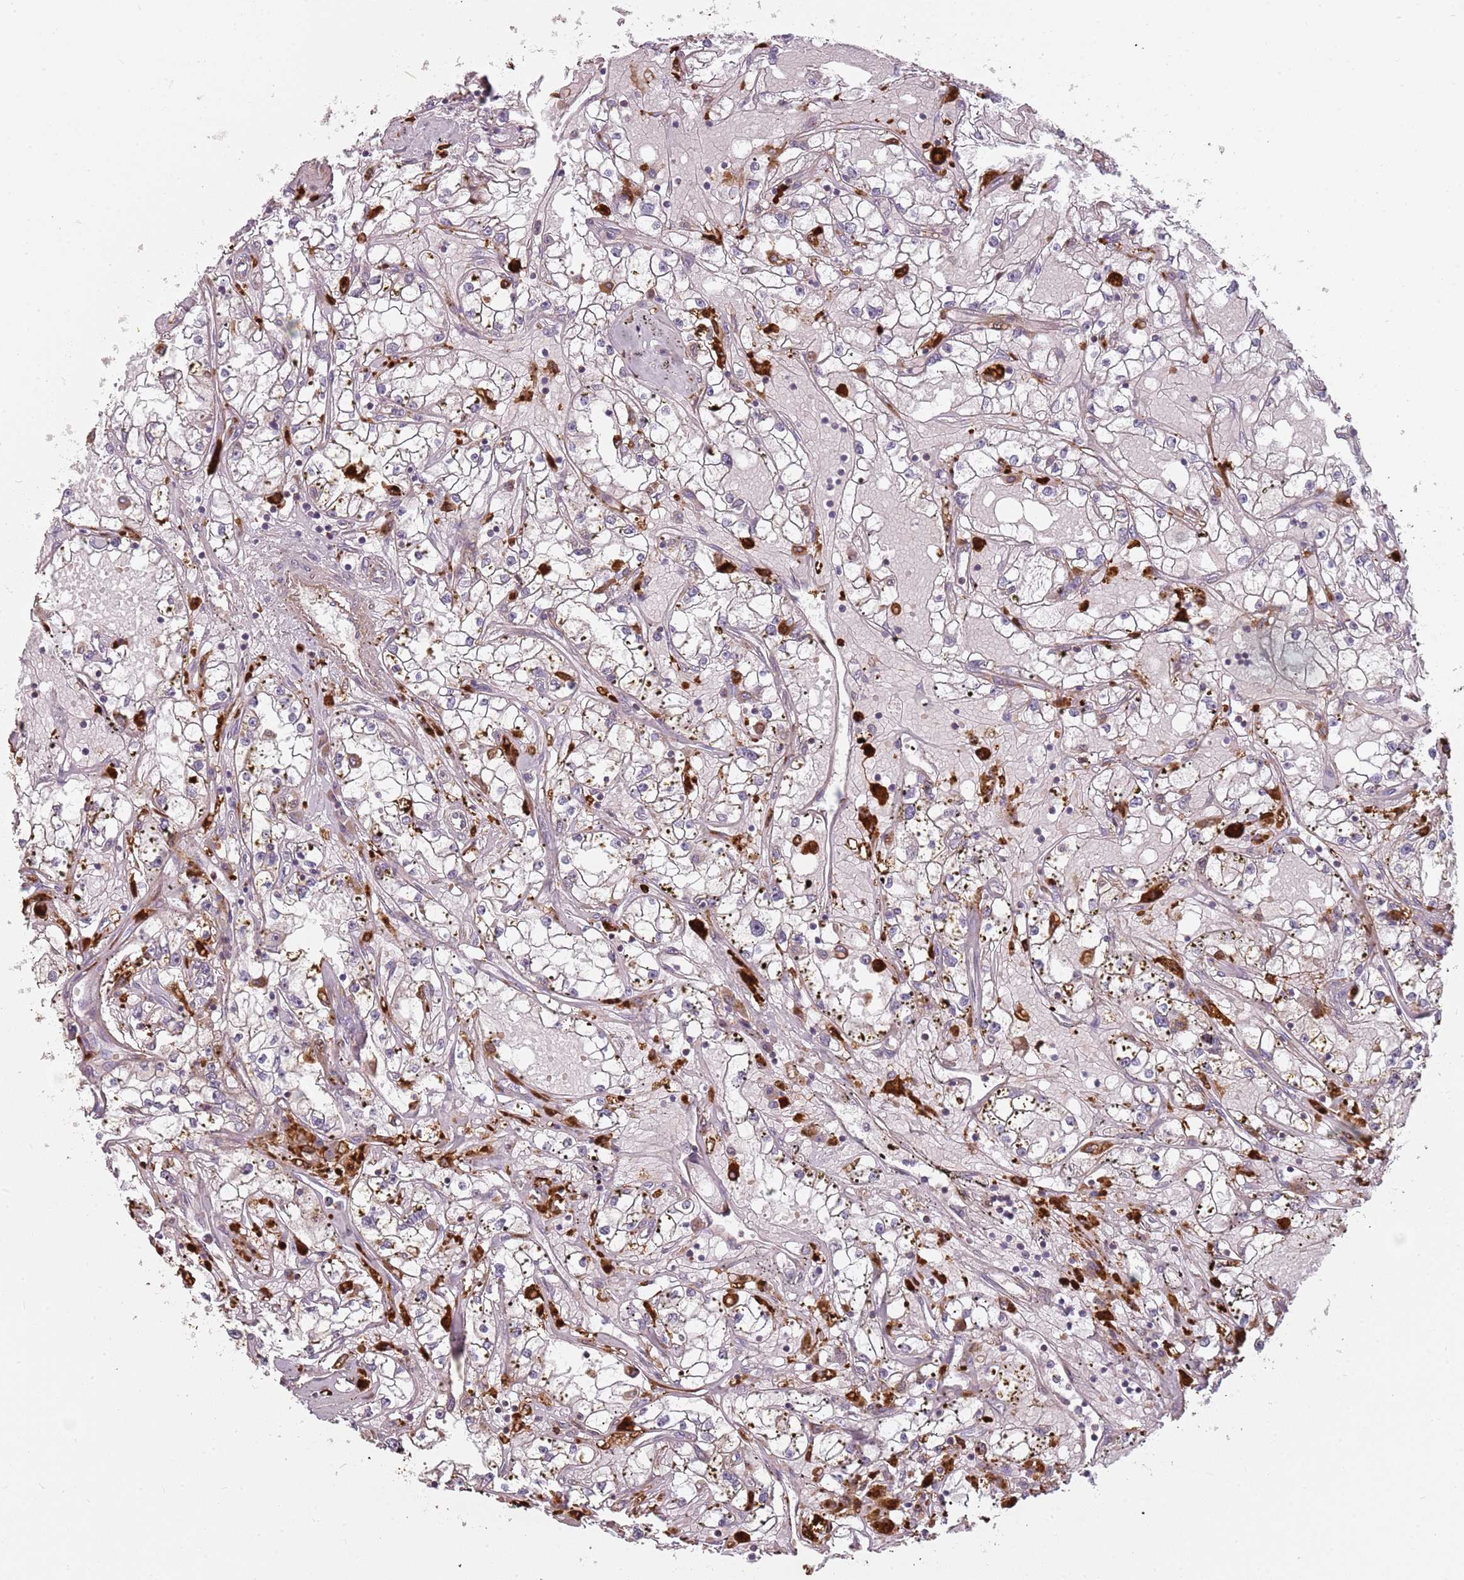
{"staining": {"intensity": "negative", "quantity": "none", "location": "none"}, "tissue": "renal cancer", "cell_type": "Tumor cells", "image_type": "cancer", "snomed": [{"axis": "morphology", "description": "Adenocarcinoma, NOS"}, {"axis": "topography", "description": "Kidney"}], "caption": "Immunohistochemistry photomicrograph of human adenocarcinoma (renal) stained for a protein (brown), which reveals no positivity in tumor cells. (Immunohistochemistry (ihc), brightfield microscopy, high magnification).", "gene": "PPP1R14C", "patient": {"sex": "male", "age": 56}}